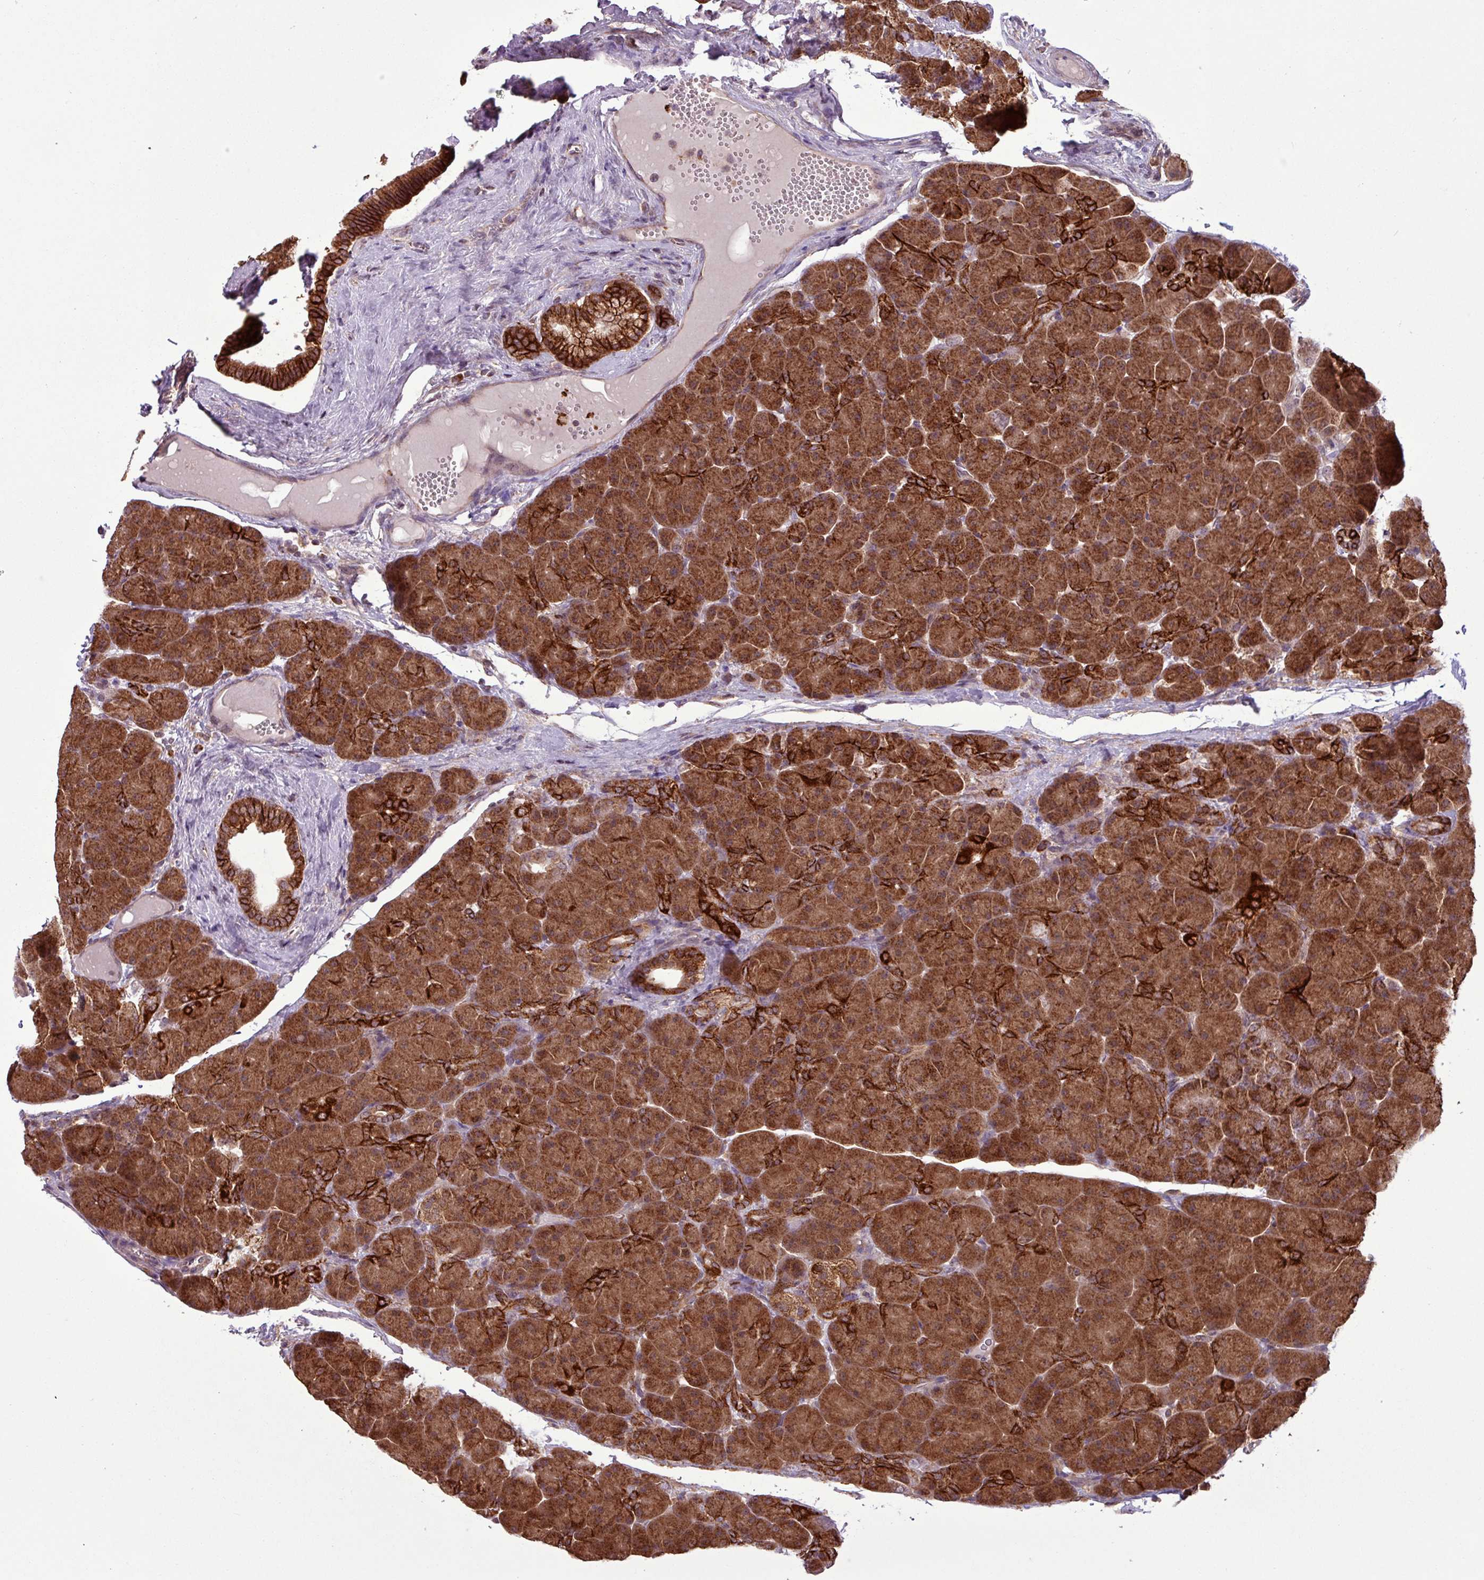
{"staining": {"intensity": "strong", "quantity": ">75%", "location": "cytoplasmic/membranous"}, "tissue": "pancreas", "cell_type": "Exocrine glandular cells", "image_type": "normal", "snomed": [{"axis": "morphology", "description": "Normal tissue, NOS"}, {"axis": "topography", "description": "Pancreas"}], "caption": "Protein expression analysis of benign pancreas exhibits strong cytoplasmic/membranous expression in approximately >75% of exocrine glandular cells. (brown staining indicates protein expression, while blue staining denotes nuclei).", "gene": "MCTP2", "patient": {"sex": "male", "age": 66}}